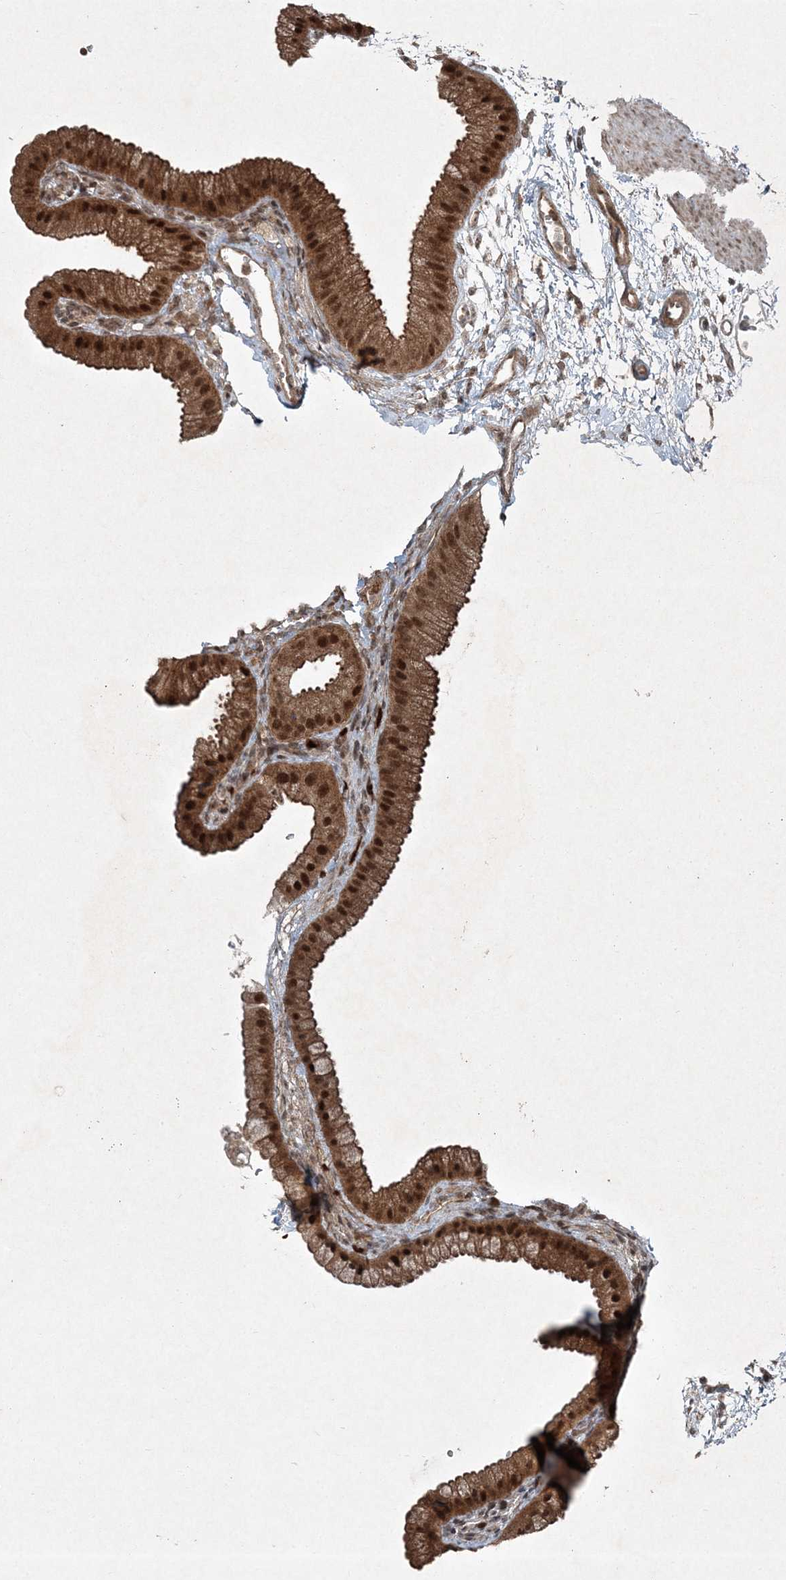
{"staining": {"intensity": "strong", "quantity": ">75%", "location": "cytoplasmic/membranous,nuclear"}, "tissue": "gallbladder", "cell_type": "Glandular cells", "image_type": "normal", "snomed": [{"axis": "morphology", "description": "Normal tissue, NOS"}, {"axis": "topography", "description": "Gallbladder"}], "caption": "Immunohistochemical staining of unremarkable human gallbladder shows high levels of strong cytoplasmic/membranous,nuclear positivity in about >75% of glandular cells.", "gene": "FBXL17", "patient": {"sex": "female", "age": 64}}